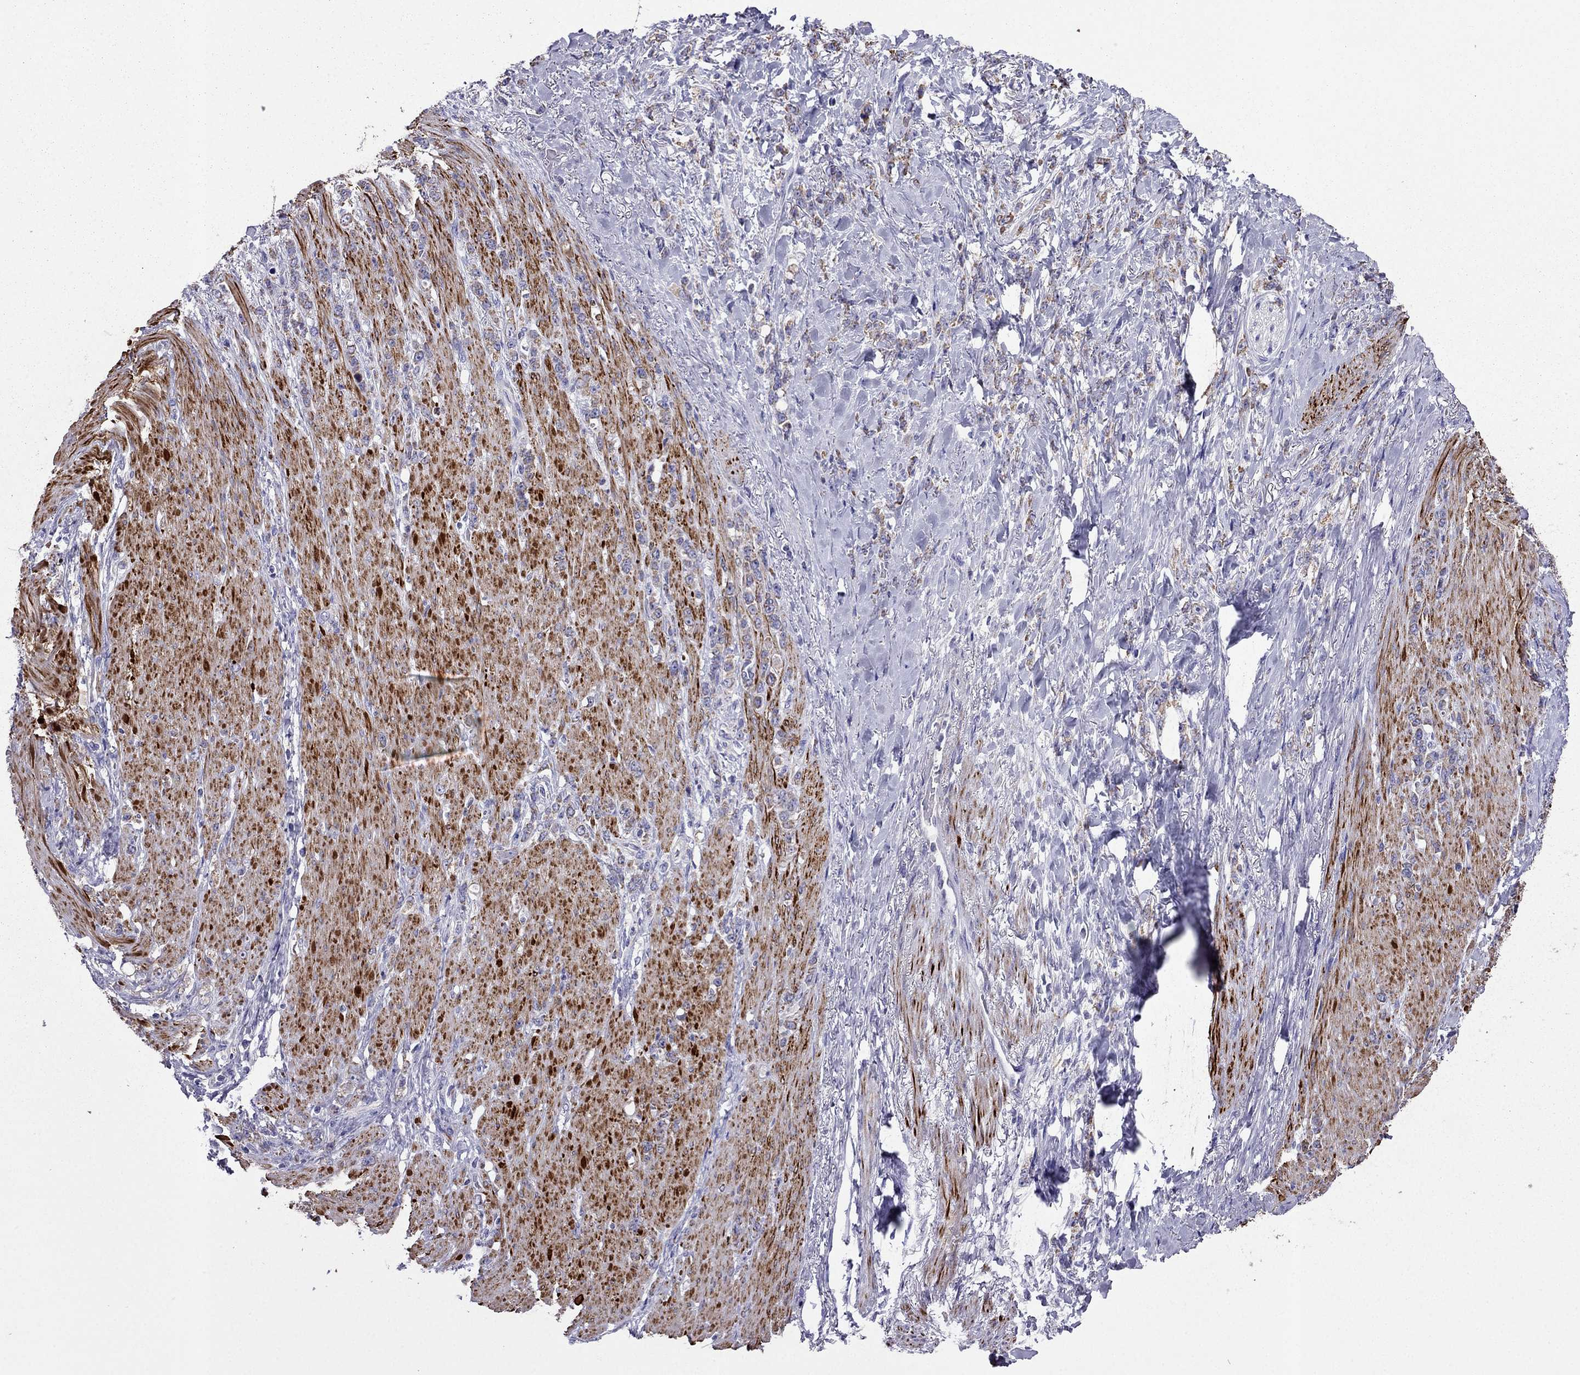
{"staining": {"intensity": "weak", "quantity": ">75%", "location": "cytoplasmic/membranous"}, "tissue": "stomach cancer", "cell_type": "Tumor cells", "image_type": "cancer", "snomed": [{"axis": "morphology", "description": "Adenocarcinoma, NOS"}, {"axis": "topography", "description": "Stomach, lower"}], "caption": "This is an image of immunohistochemistry staining of adenocarcinoma (stomach), which shows weak expression in the cytoplasmic/membranous of tumor cells.", "gene": "DSC1", "patient": {"sex": "male", "age": 88}}